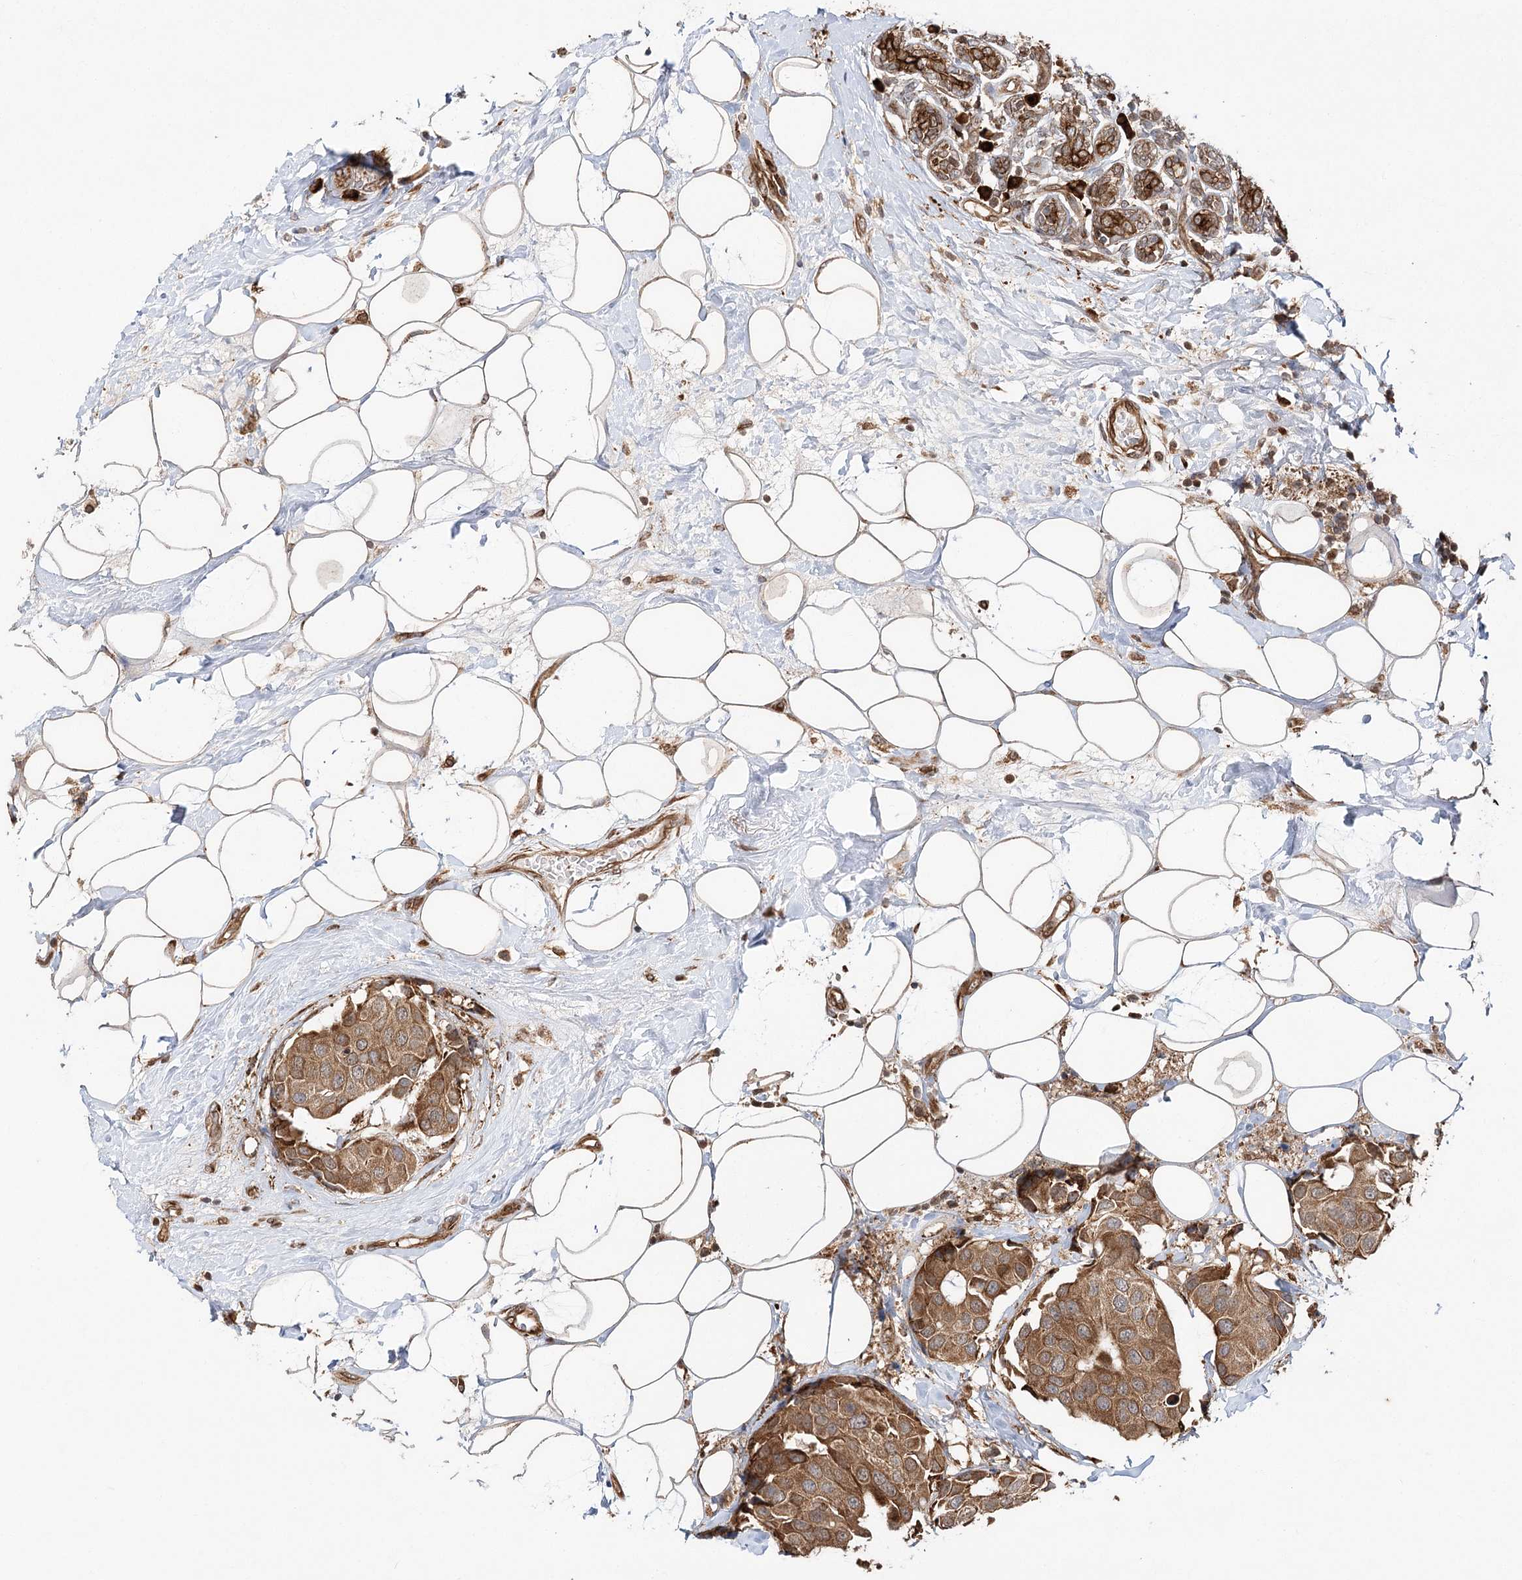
{"staining": {"intensity": "moderate", "quantity": ">75%", "location": "cytoplasmic/membranous"}, "tissue": "breast cancer", "cell_type": "Tumor cells", "image_type": "cancer", "snomed": [{"axis": "morphology", "description": "Normal tissue, NOS"}, {"axis": "morphology", "description": "Duct carcinoma"}, {"axis": "topography", "description": "Breast"}], "caption": "This histopathology image demonstrates IHC staining of intraductal carcinoma (breast), with medium moderate cytoplasmic/membranous expression in about >75% of tumor cells.", "gene": "DNAJB14", "patient": {"sex": "female", "age": 39}}